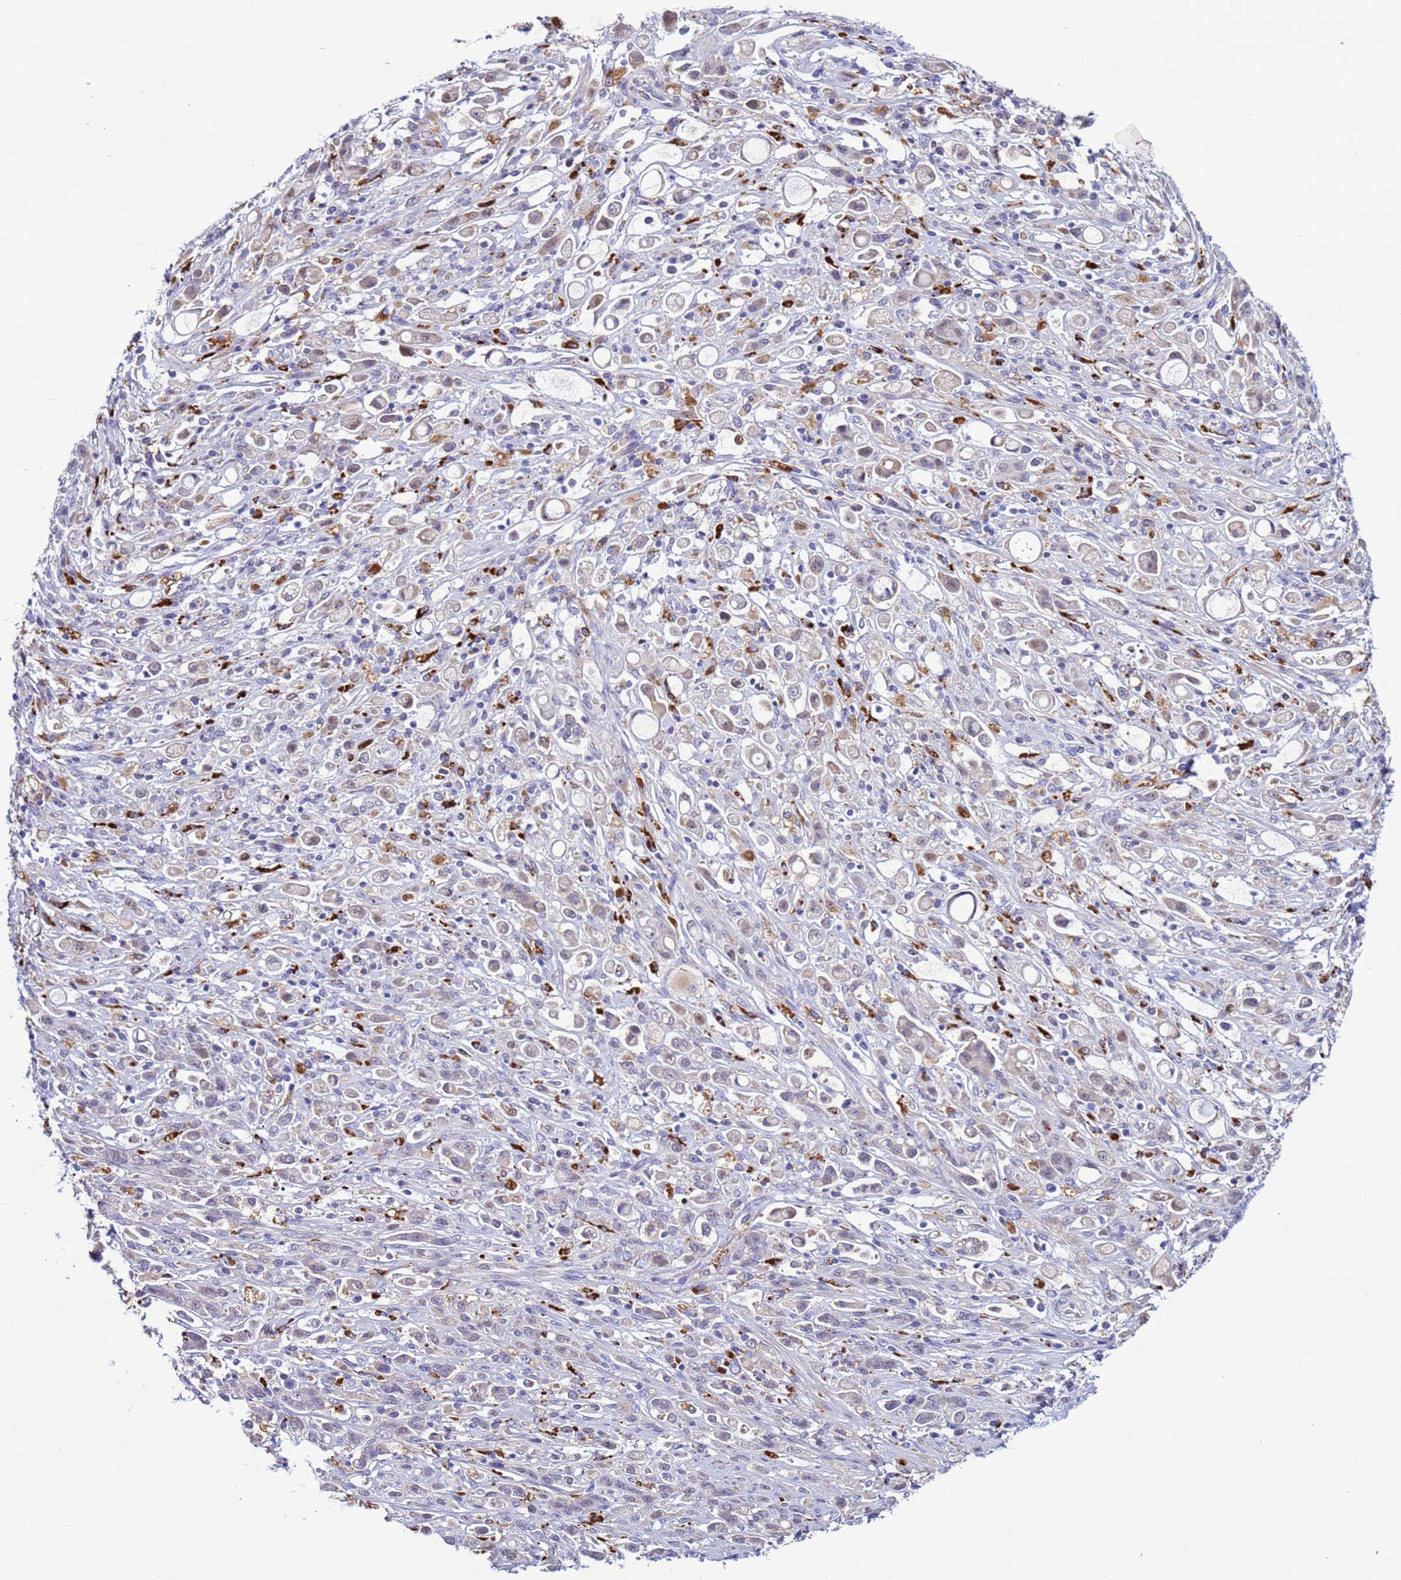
{"staining": {"intensity": "weak", "quantity": "<25%", "location": "cytoplasmic/membranous"}, "tissue": "stomach cancer", "cell_type": "Tumor cells", "image_type": "cancer", "snomed": [{"axis": "morphology", "description": "Adenocarcinoma, NOS"}, {"axis": "topography", "description": "Stomach"}], "caption": "High magnification brightfield microscopy of stomach cancer stained with DAB (brown) and counterstained with hematoxylin (blue): tumor cells show no significant positivity.", "gene": "NAT2", "patient": {"sex": "female", "age": 60}}